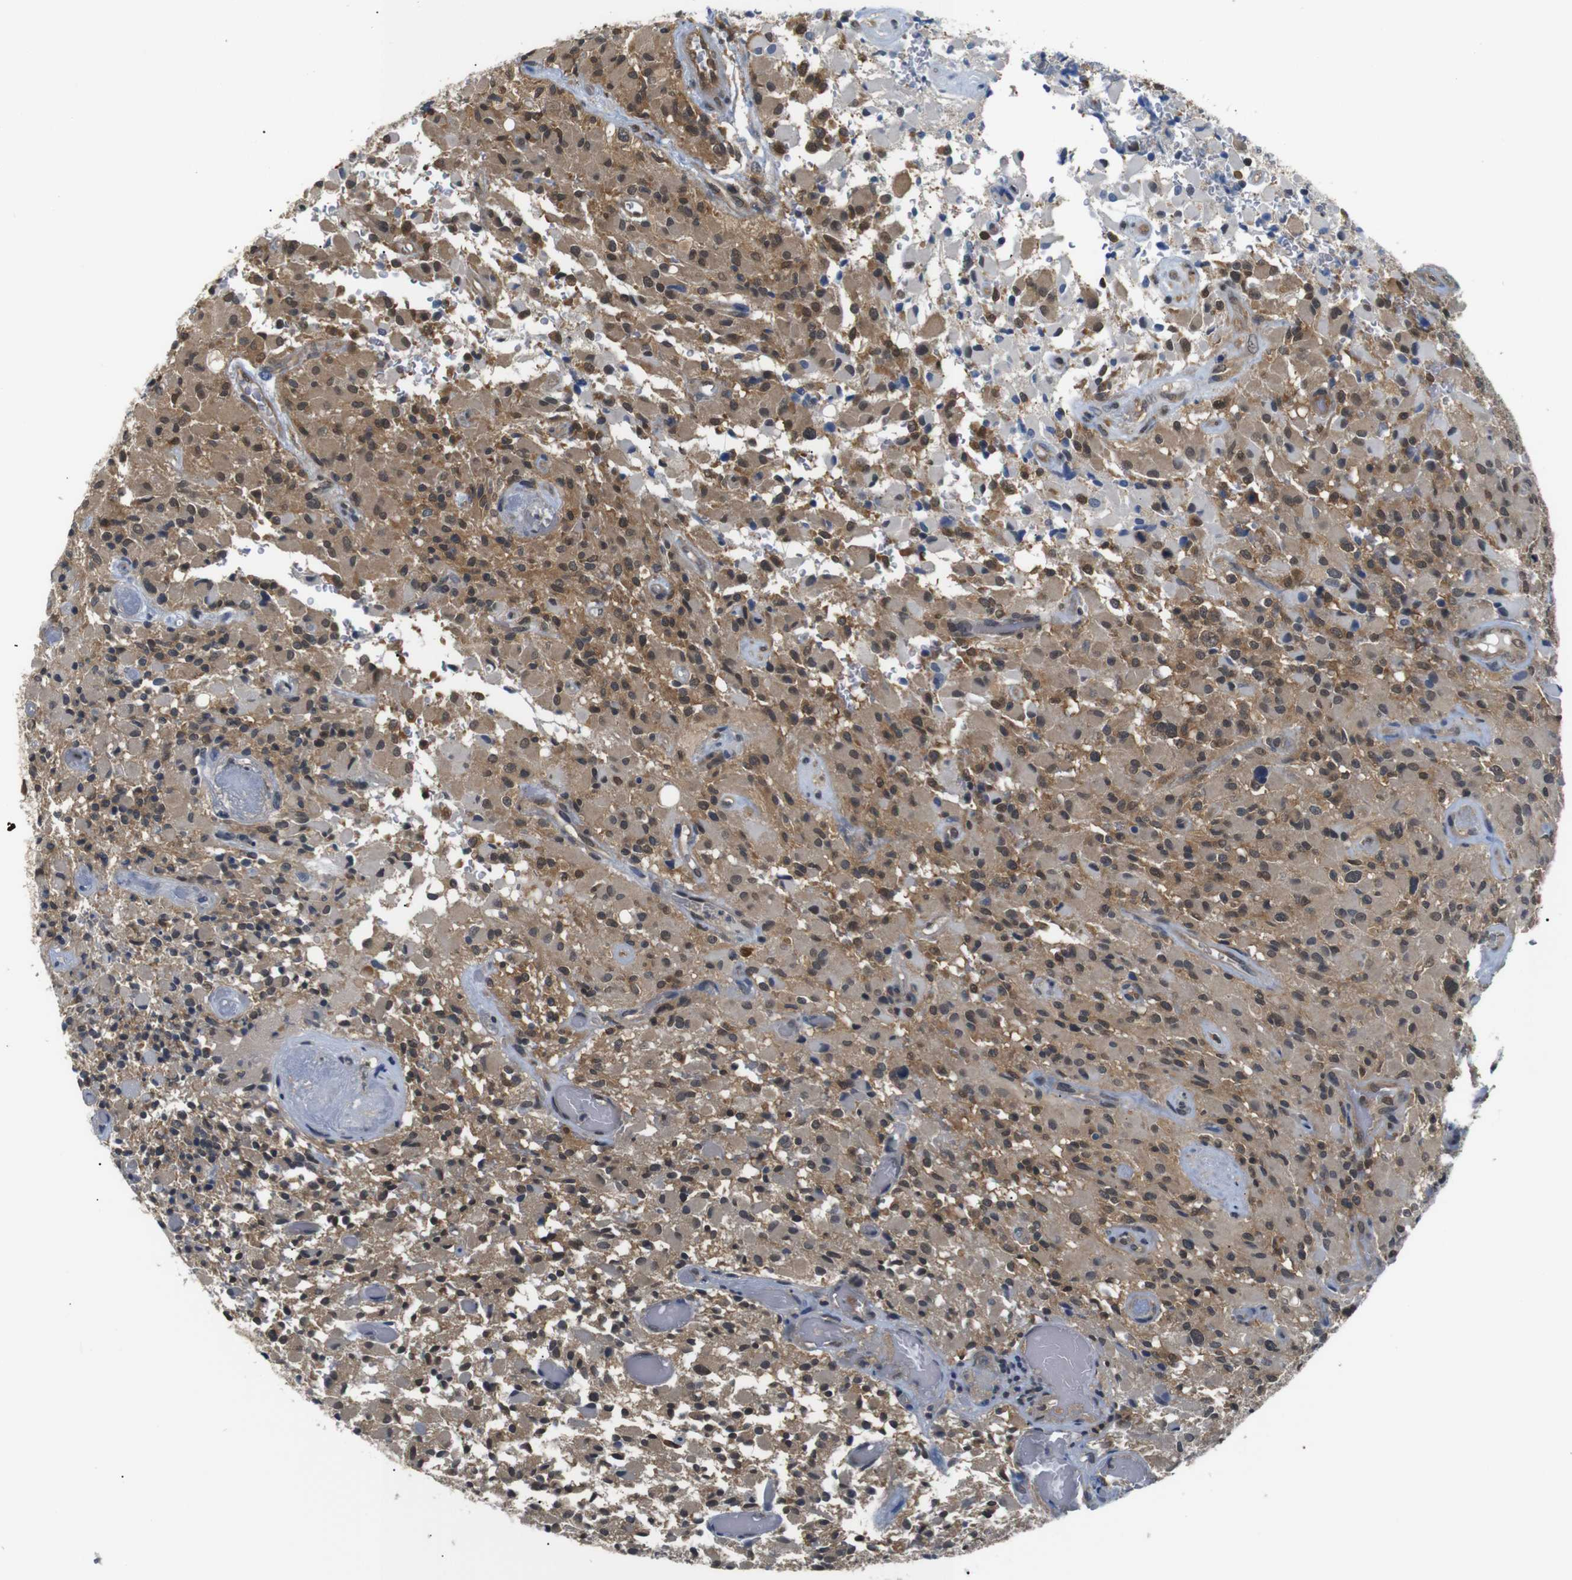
{"staining": {"intensity": "moderate", "quantity": ">75%", "location": "cytoplasmic/membranous,nuclear"}, "tissue": "glioma", "cell_type": "Tumor cells", "image_type": "cancer", "snomed": [{"axis": "morphology", "description": "Glioma, malignant, High grade"}, {"axis": "topography", "description": "Brain"}], "caption": "Tumor cells exhibit medium levels of moderate cytoplasmic/membranous and nuclear staining in about >75% of cells in human high-grade glioma (malignant).", "gene": "UBXN1", "patient": {"sex": "male", "age": 71}}